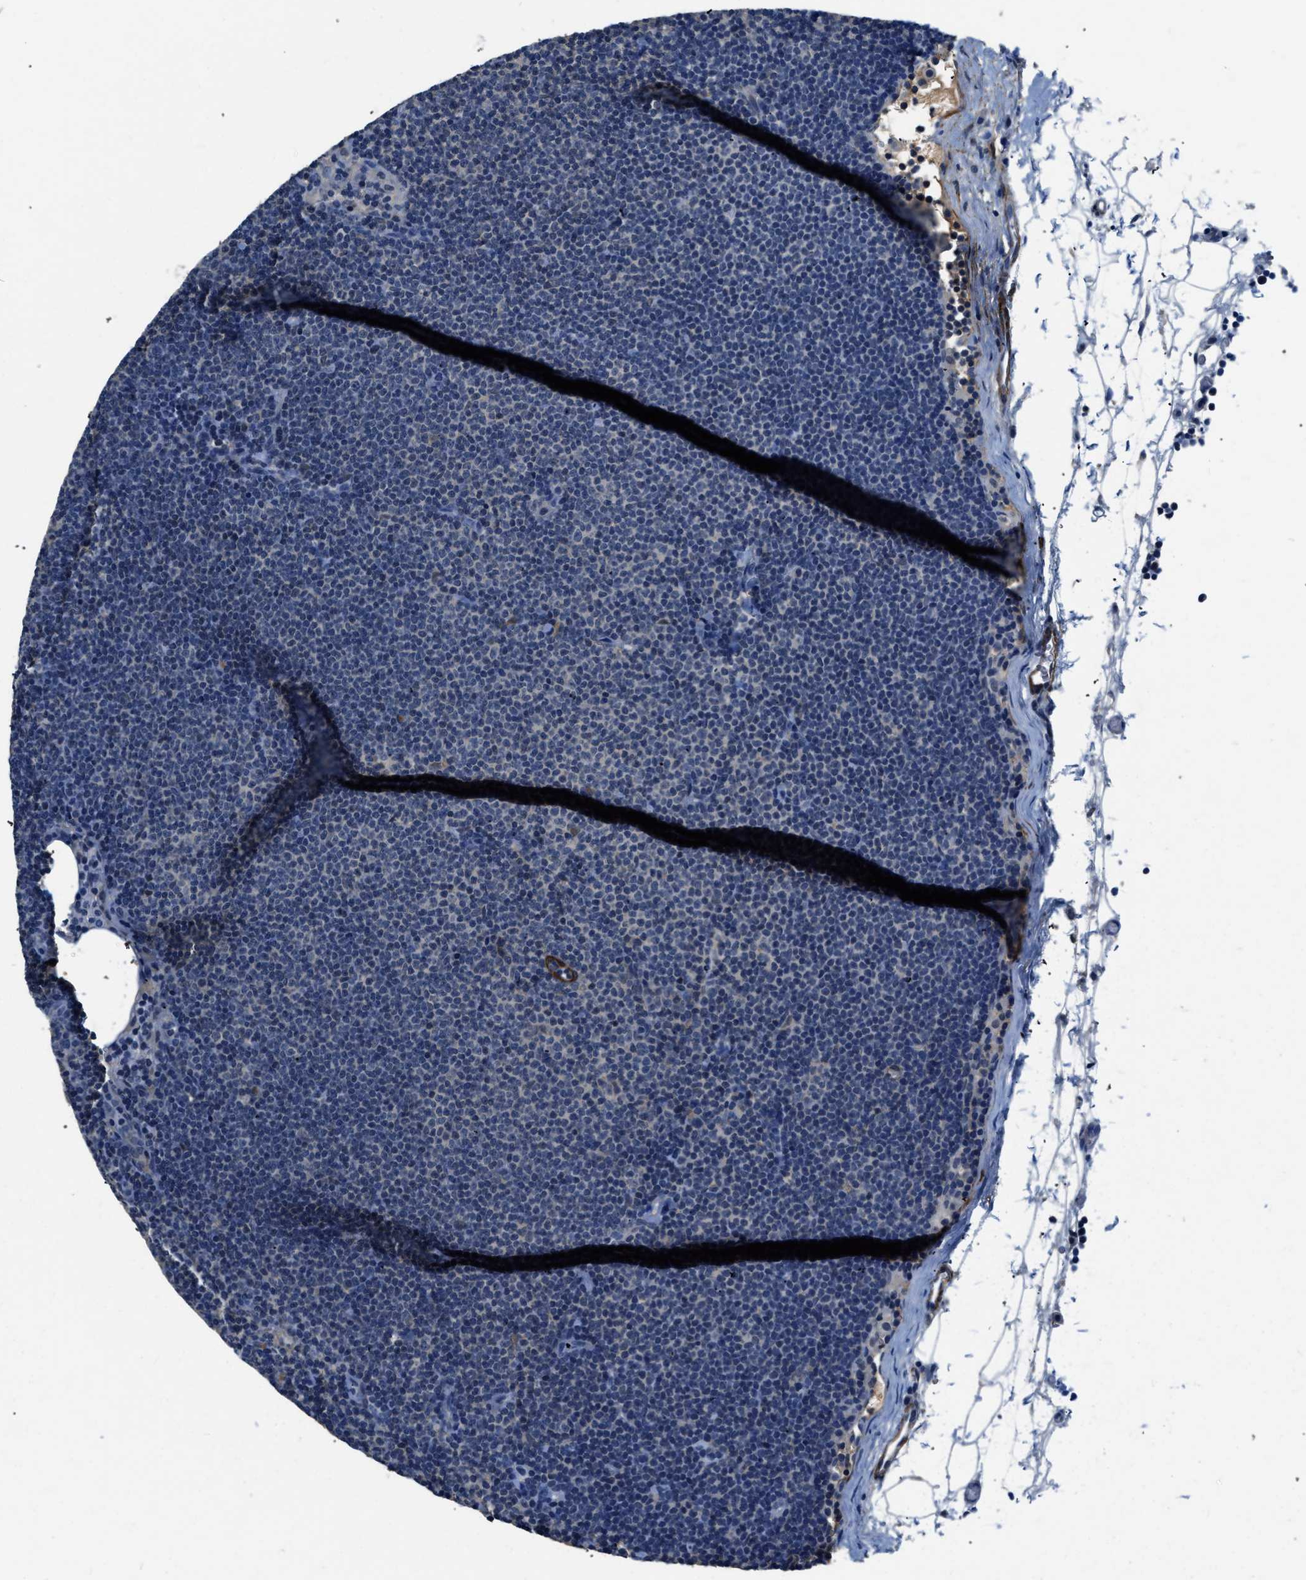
{"staining": {"intensity": "negative", "quantity": "none", "location": "none"}, "tissue": "lymphoma", "cell_type": "Tumor cells", "image_type": "cancer", "snomed": [{"axis": "morphology", "description": "Malignant lymphoma, non-Hodgkin's type, Low grade"}, {"axis": "topography", "description": "Lymph node"}], "caption": "There is no significant staining in tumor cells of lymphoma. (DAB (3,3'-diaminobenzidine) immunohistochemistry (IHC) visualized using brightfield microscopy, high magnification).", "gene": "LANCL2", "patient": {"sex": "female", "age": 53}}